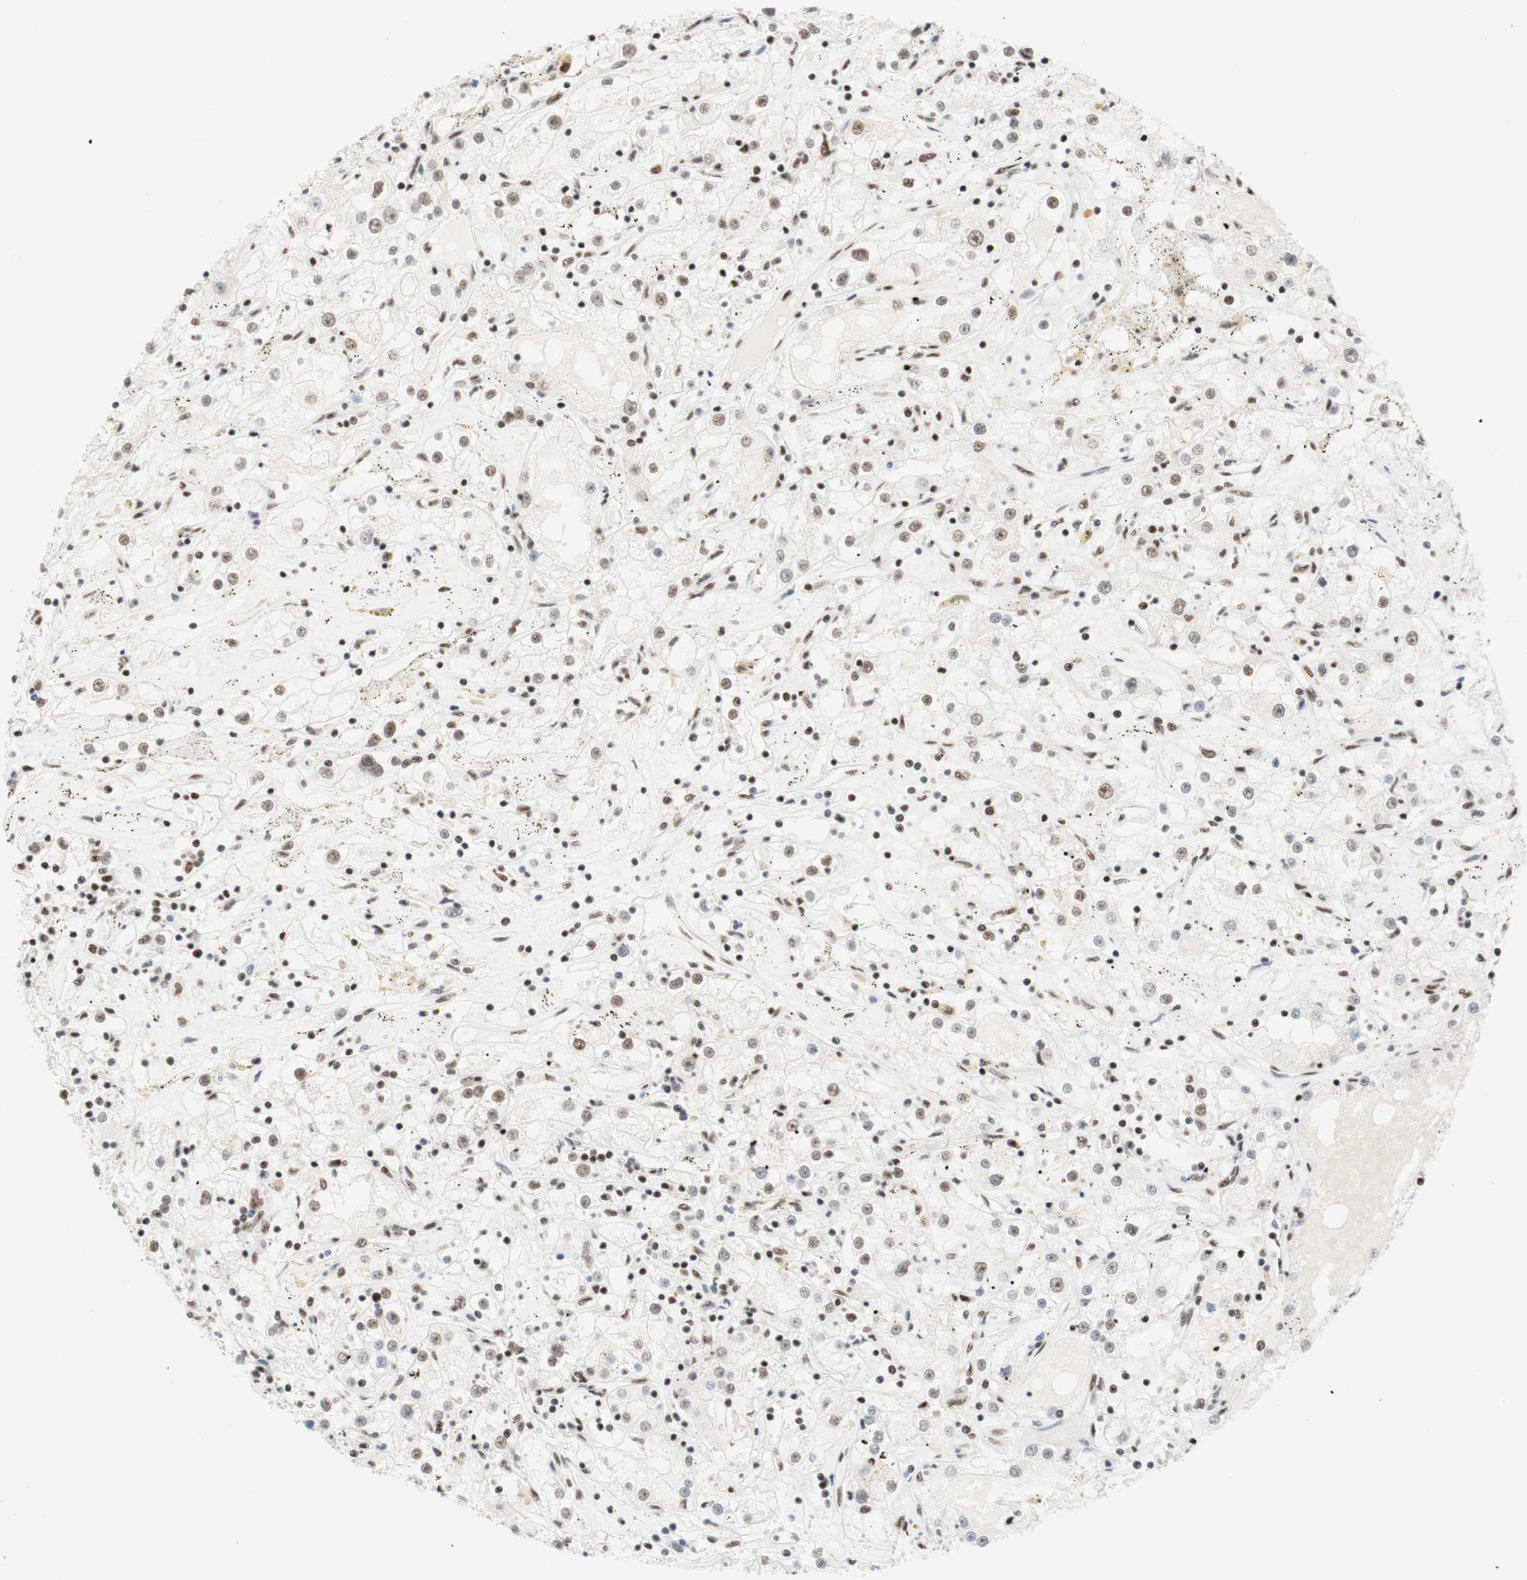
{"staining": {"intensity": "moderate", "quantity": "<25%", "location": "nuclear"}, "tissue": "renal cancer", "cell_type": "Tumor cells", "image_type": "cancer", "snomed": [{"axis": "morphology", "description": "Adenocarcinoma, NOS"}, {"axis": "topography", "description": "Kidney"}], "caption": "Protein analysis of renal cancer (adenocarcinoma) tissue reveals moderate nuclear staining in about <25% of tumor cells.", "gene": "RNF20", "patient": {"sex": "male", "age": 56}}